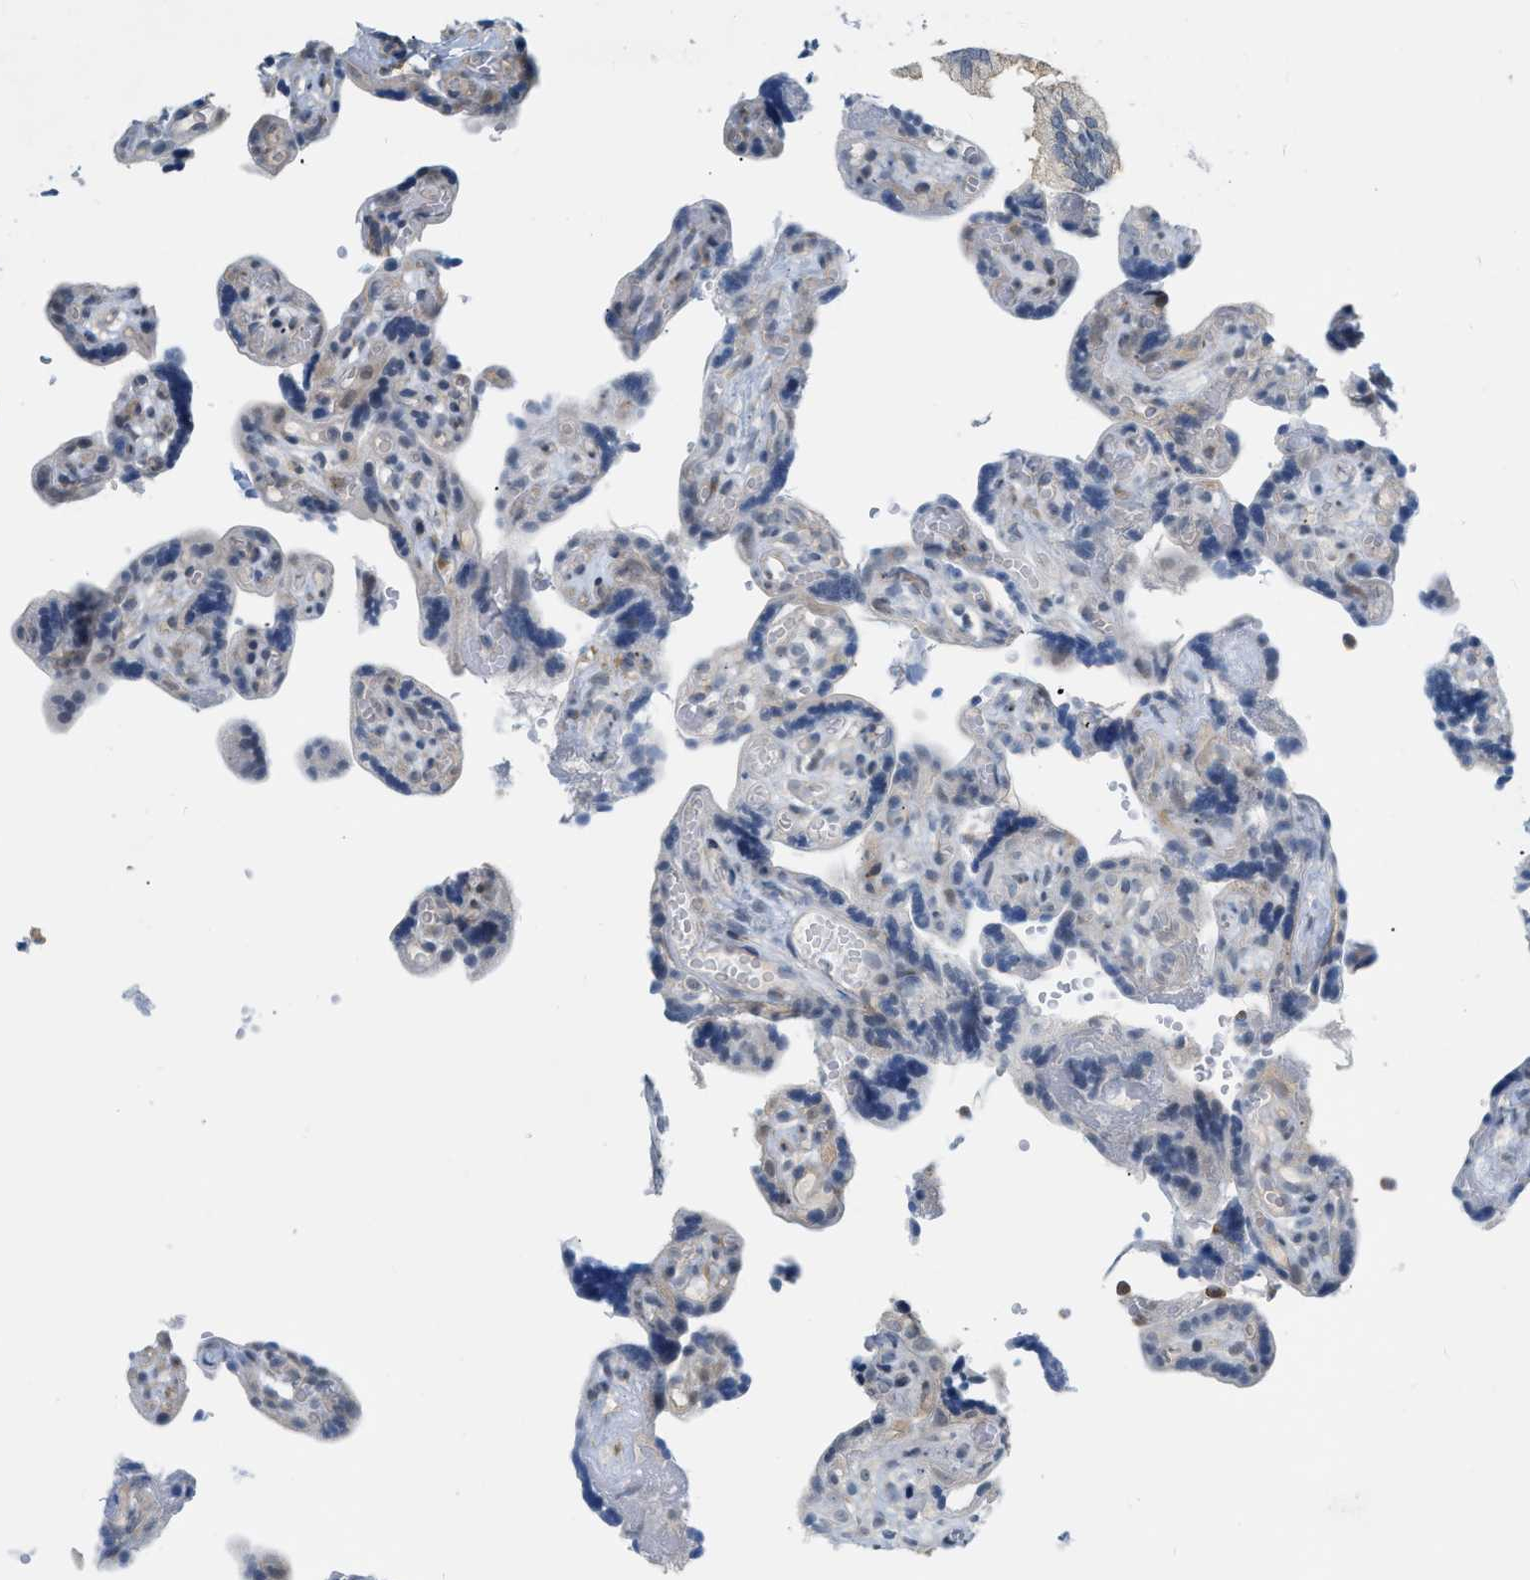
{"staining": {"intensity": "weak", "quantity": ">75%", "location": "cytoplasmic/membranous"}, "tissue": "placenta", "cell_type": "Decidual cells", "image_type": "normal", "snomed": [{"axis": "morphology", "description": "Normal tissue, NOS"}, {"axis": "topography", "description": "Placenta"}], "caption": "About >75% of decidual cells in normal placenta show weak cytoplasmic/membranous protein positivity as visualized by brown immunohistochemical staining.", "gene": "ZNF408", "patient": {"sex": "female", "age": 30}}